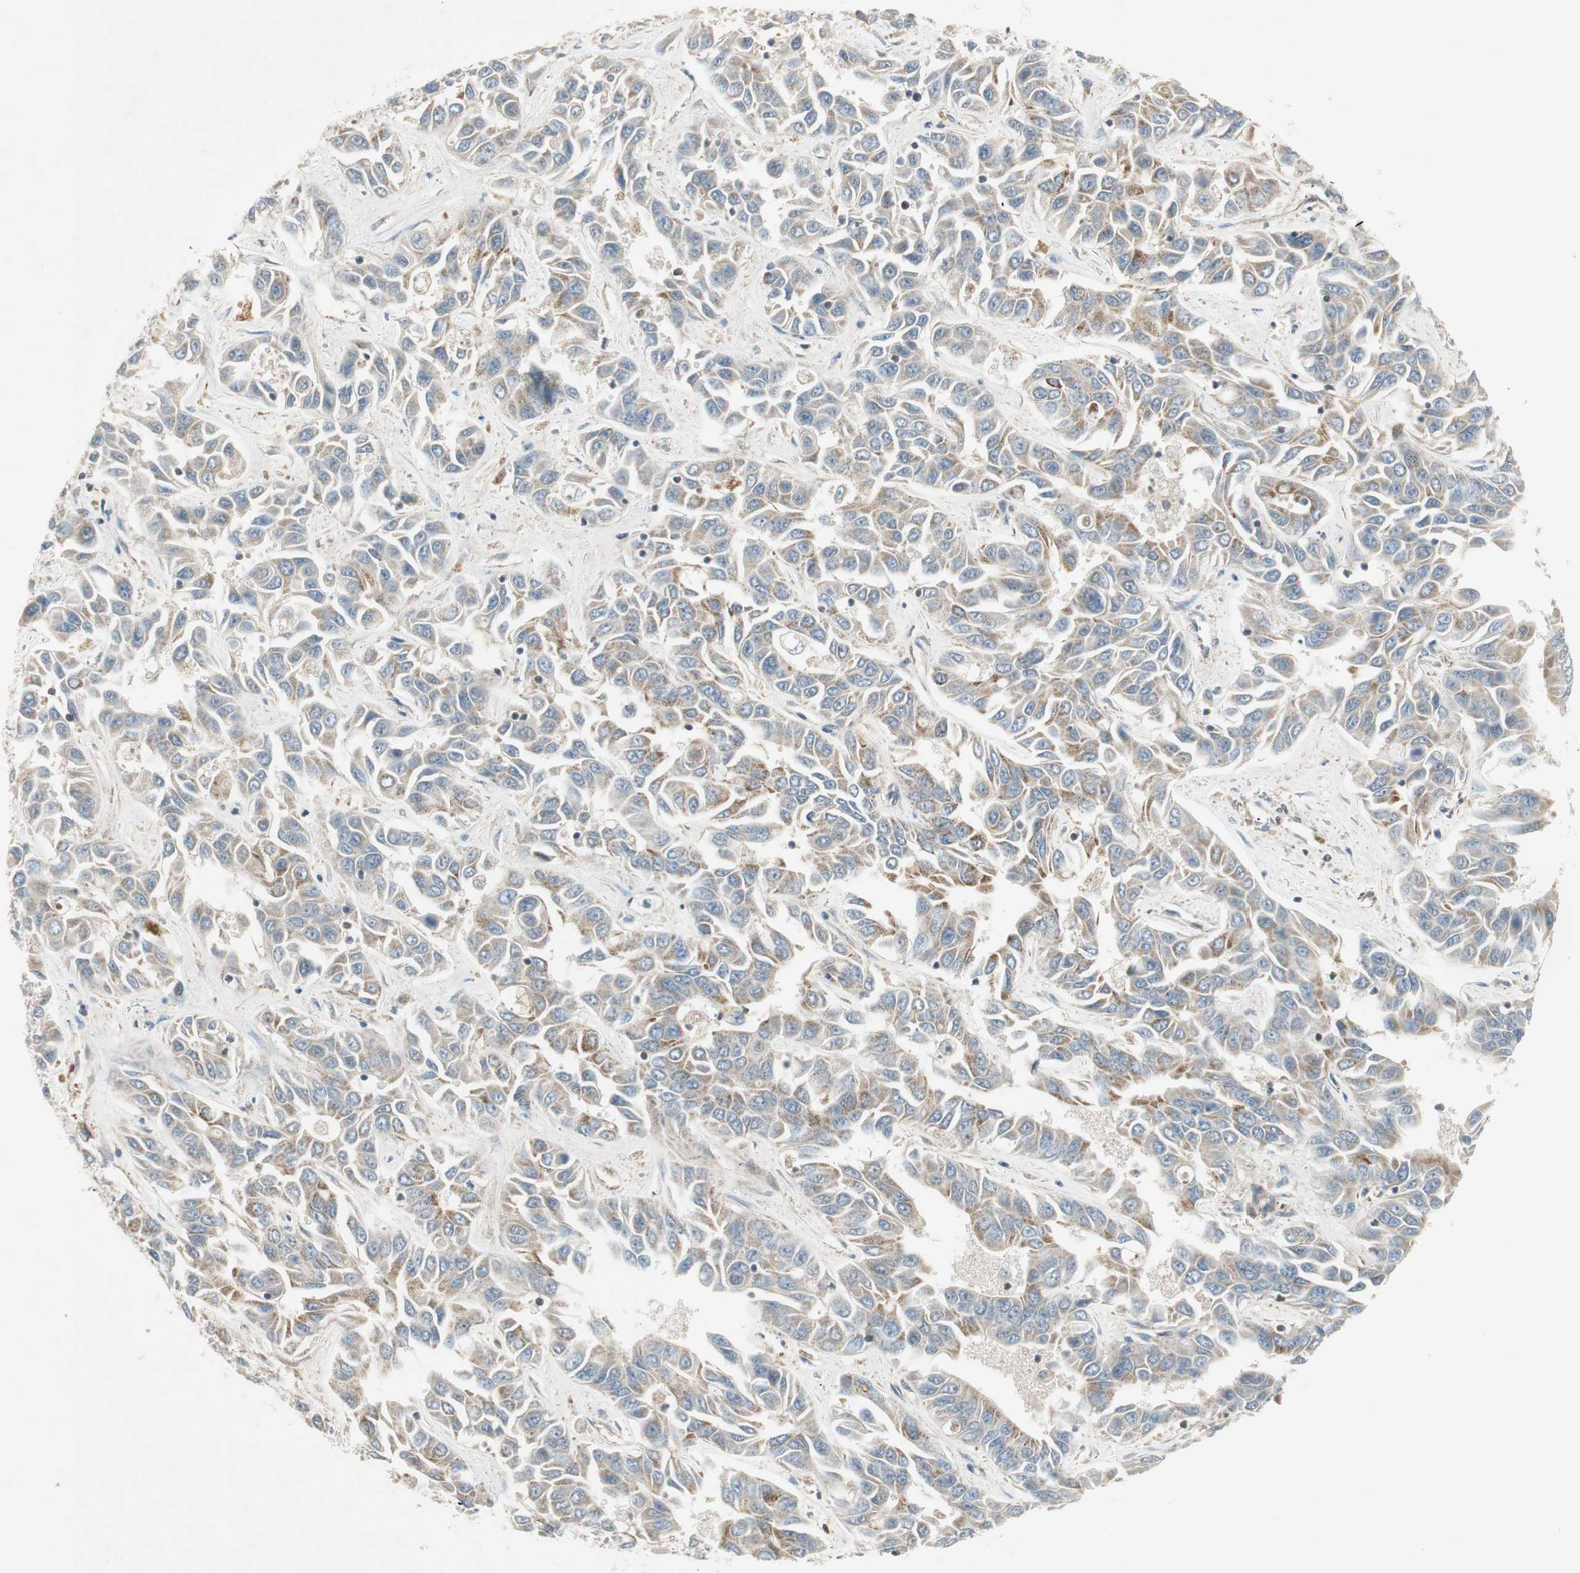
{"staining": {"intensity": "moderate", "quantity": "25%-75%", "location": "cytoplasmic/membranous"}, "tissue": "liver cancer", "cell_type": "Tumor cells", "image_type": "cancer", "snomed": [{"axis": "morphology", "description": "Cholangiocarcinoma"}, {"axis": "topography", "description": "Liver"}], "caption": "Cholangiocarcinoma (liver) was stained to show a protein in brown. There is medium levels of moderate cytoplasmic/membranous staining in approximately 25%-75% of tumor cells. (DAB (3,3'-diaminobenzidine) = brown stain, brightfield microscopy at high magnification).", "gene": "USP2", "patient": {"sex": "female", "age": 52}}